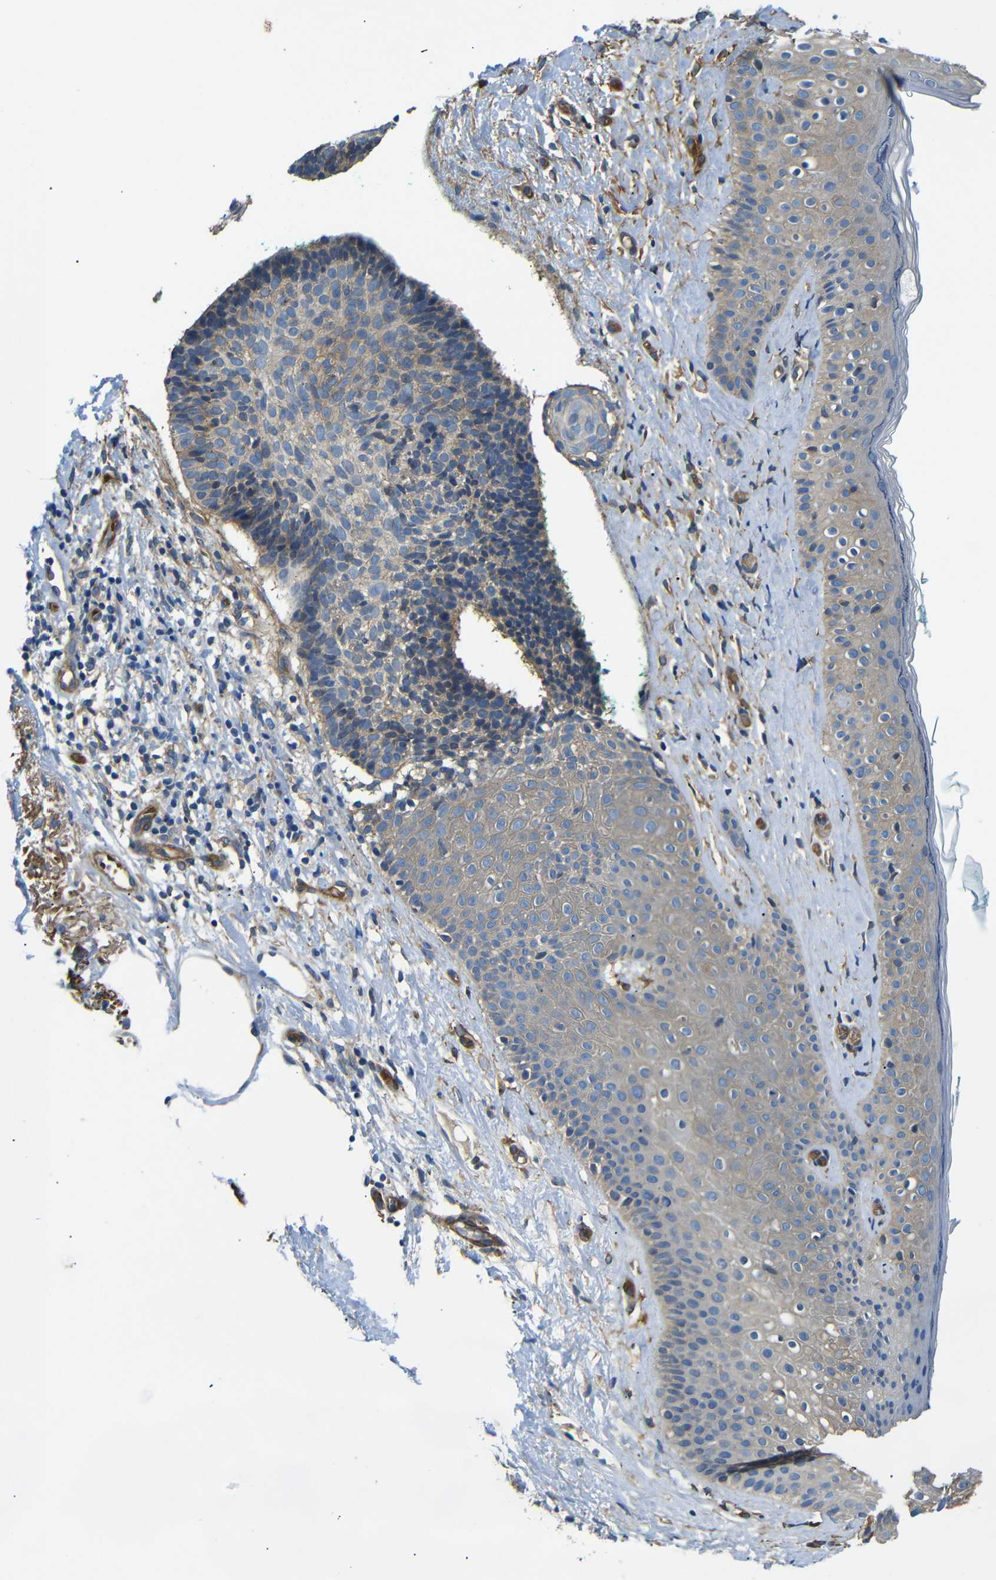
{"staining": {"intensity": "weak", "quantity": "25%-75%", "location": "cytoplasmic/membranous"}, "tissue": "skin cancer", "cell_type": "Tumor cells", "image_type": "cancer", "snomed": [{"axis": "morphology", "description": "Basal cell carcinoma"}, {"axis": "topography", "description": "Skin"}], "caption": "This image shows skin cancer stained with IHC to label a protein in brown. The cytoplasmic/membranous of tumor cells show weak positivity for the protein. Nuclei are counter-stained blue.", "gene": "MYO1B", "patient": {"sex": "female", "age": 84}}